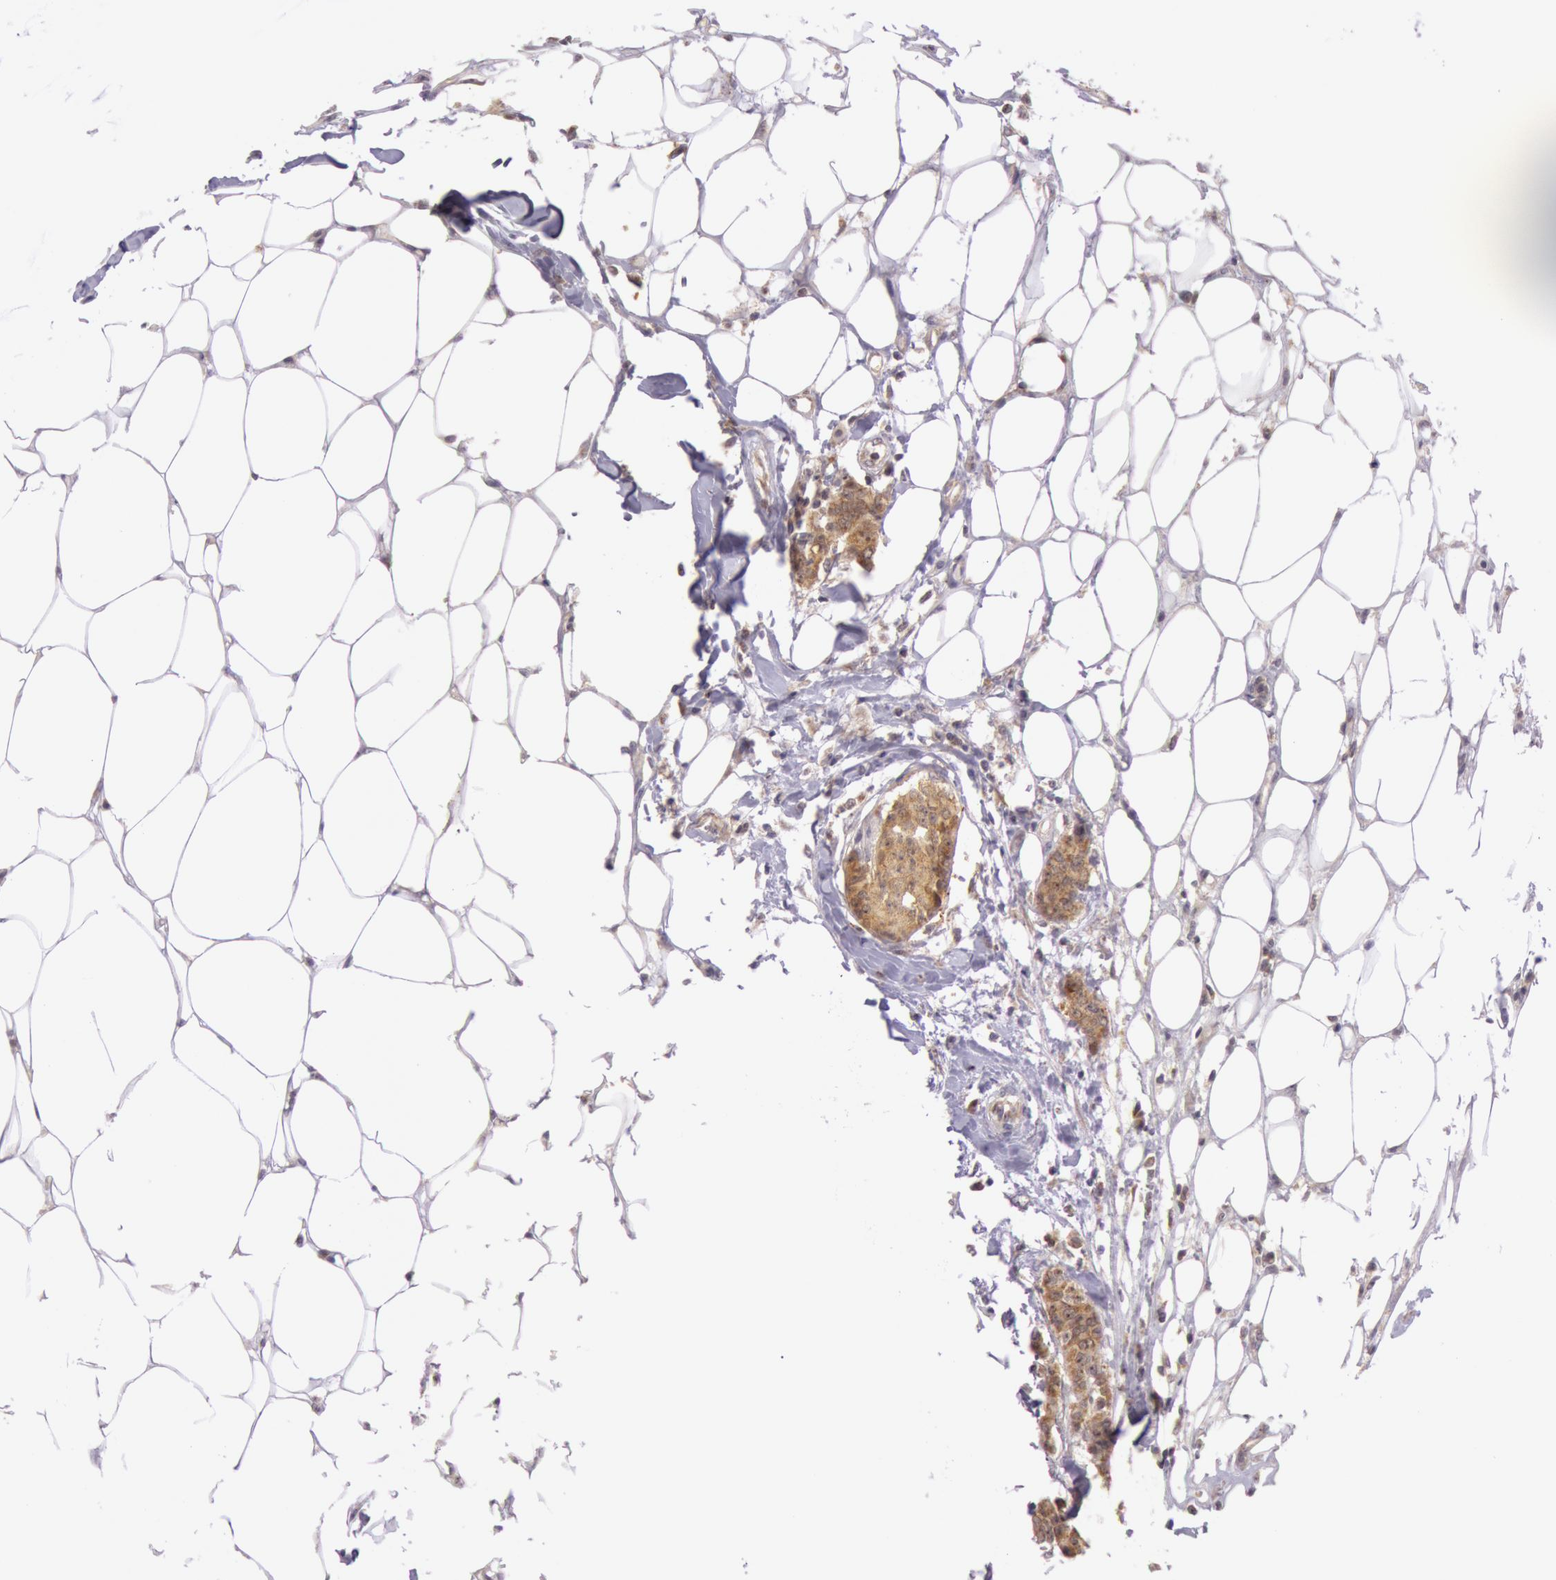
{"staining": {"intensity": "moderate", "quantity": ">75%", "location": "cytoplasmic/membranous"}, "tissue": "breast cancer", "cell_type": "Tumor cells", "image_type": "cancer", "snomed": [{"axis": "morphology", "description": "Duct carcinoma"}, {"axis": "topography", "description": "Breast"}], "caption": "A photomicrograph of human breast cancer stained for a protein shows moderate cytoplasmic/membranous brown staining in tumor cells.", "gene": "CDK16", "patient": {"sex": "female", "age": 40}}